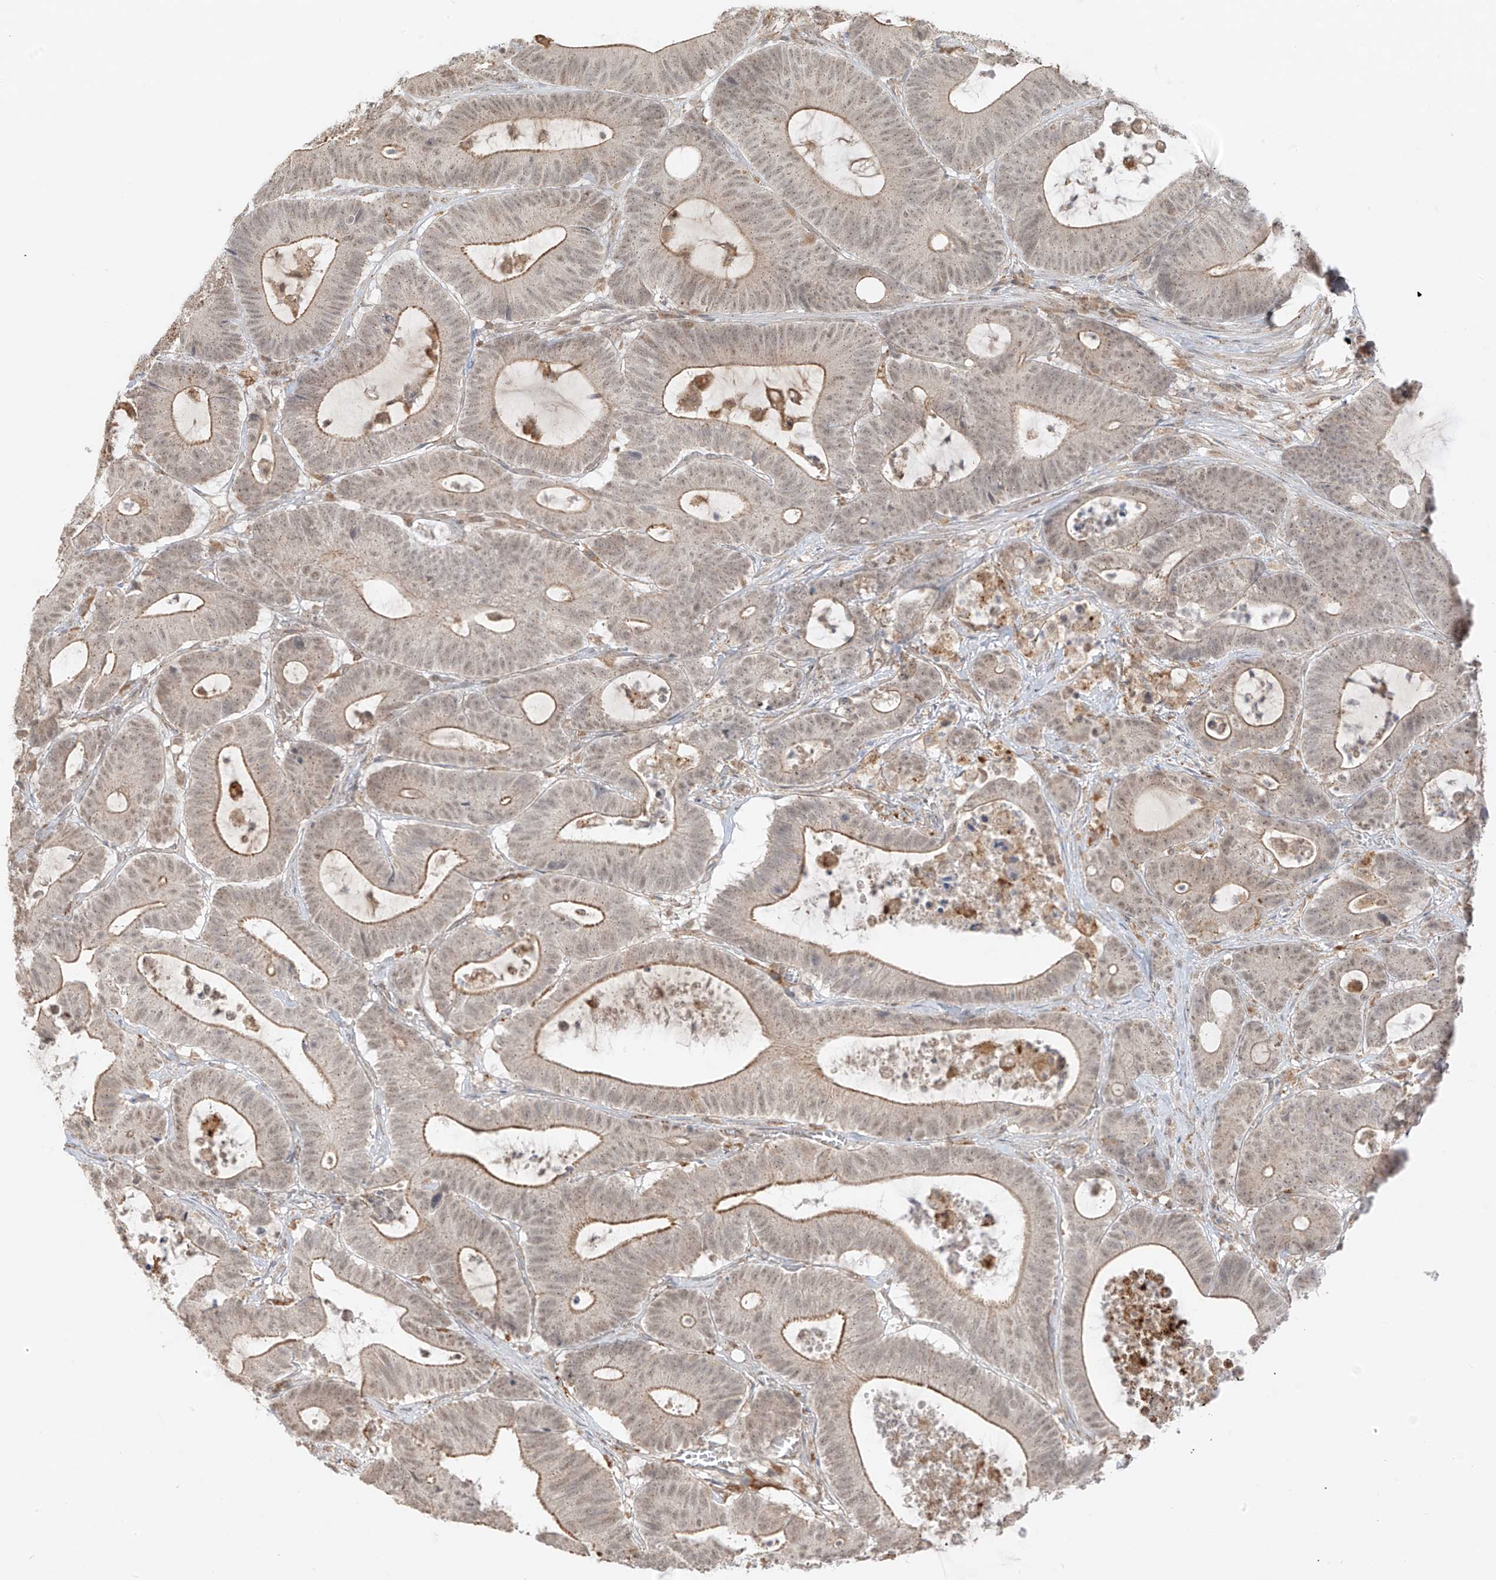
{"staining": {"intensity": "weak", "quantity": "25%-75%", "location": "cytoplasmic/membranous"}, "tissue": "colorectal cancer", "cell_type": "Tumor cells", "image_type": "cancer", "snomed": [{"axis": "morphology", "description": "Adenocarcinoma, NOS"}, {"axis": "topography", "description": "Colon"}], "caption": "High-magnification brightfield microscopy of colorectal adenocarcinoma stained with DAB (3,3'-diaminobenzidine) (brown) and counterstained with hematoxylin (blue). tumor cells exhibit weak cytoplasmic/membranous positivity is seen in about25%-75% of cells.", "gene": "N4BP3", "patient": {"sex": "female", "age": 84}}